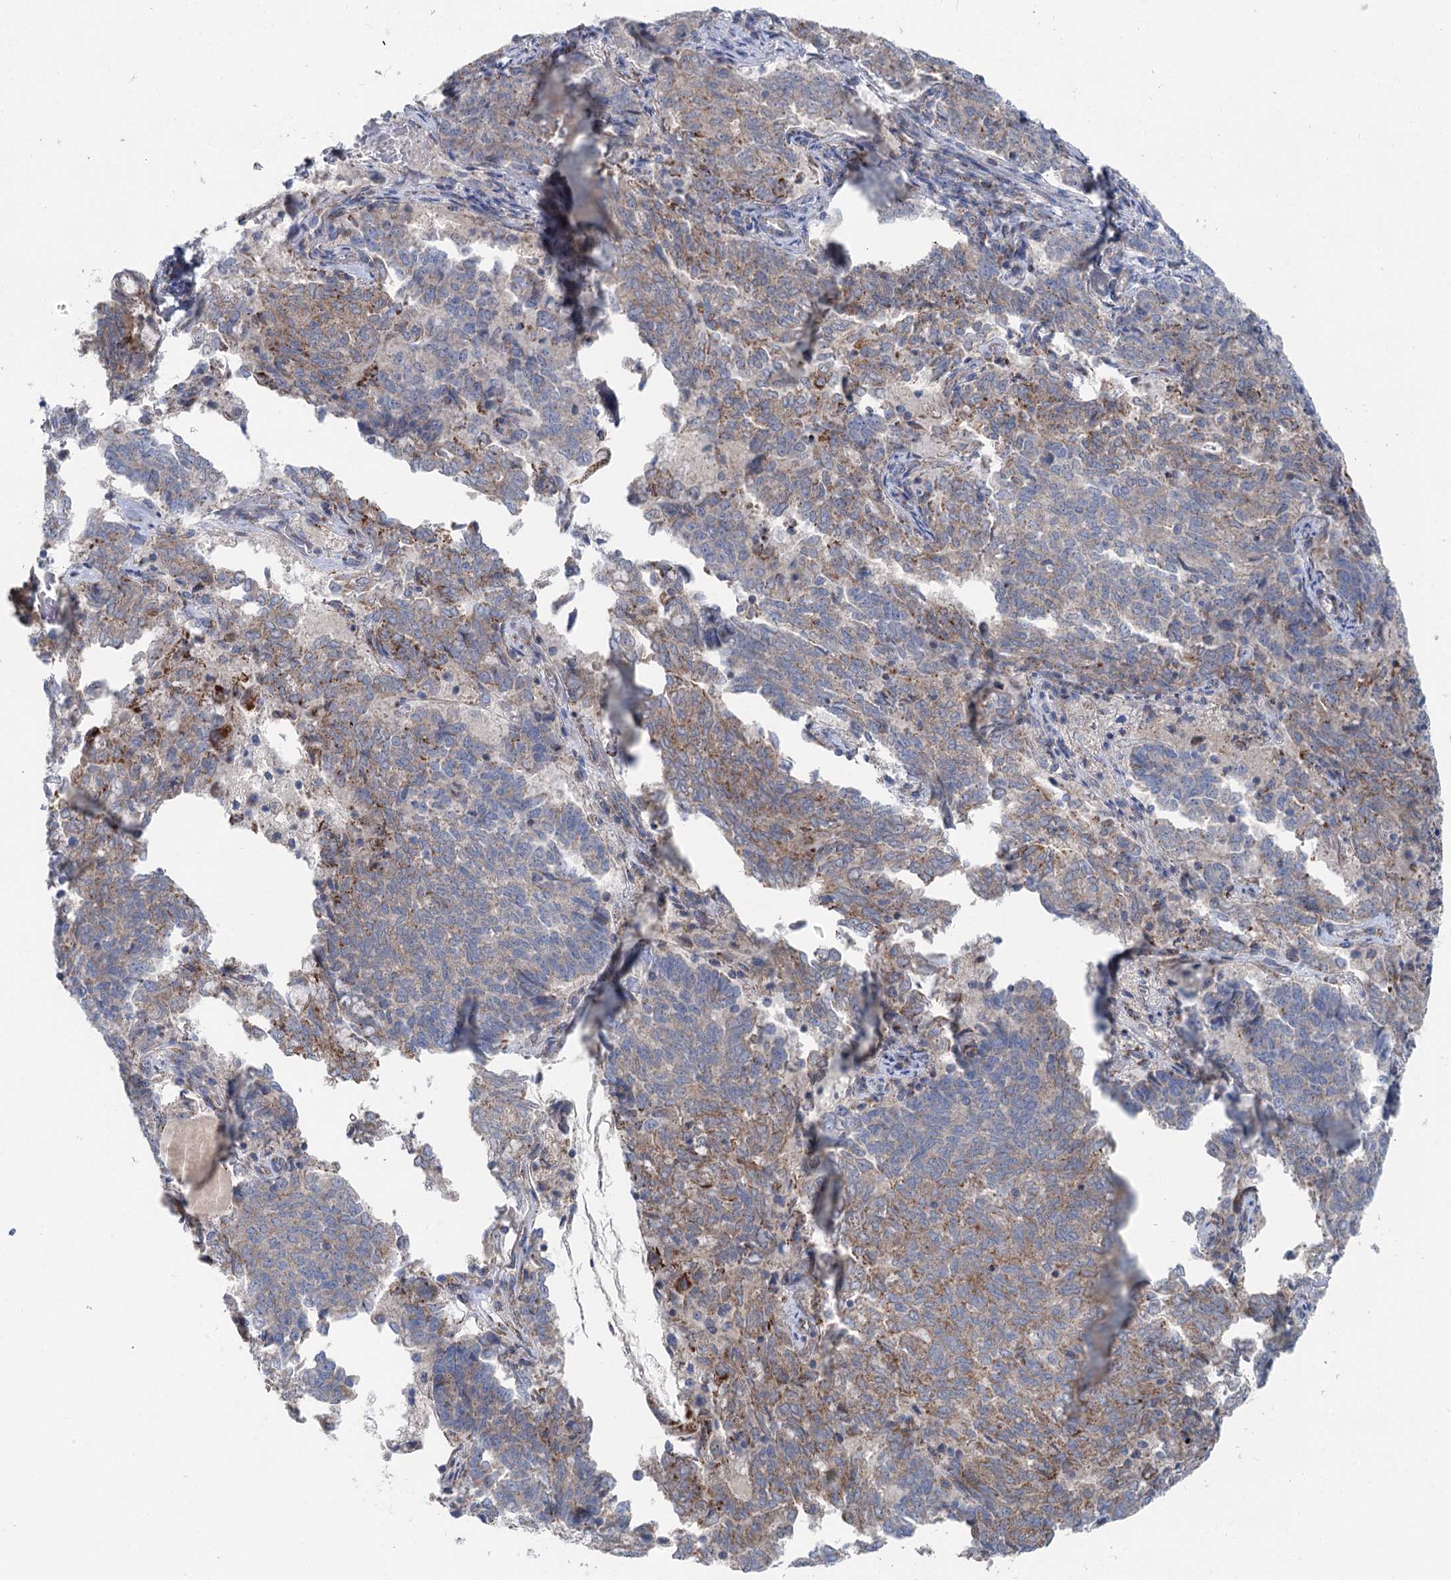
{"staining": {"intensity": "weak", "quantity": "25%-75%", "location": "cytoplasmic/membranous"}, "tissue": "endometrial cancer", "cell_type": "Tumor cells", "image_type": "cancer", "snomed": [{"axis": "morphology", "description": "Adenocarcinoma, NOS"}, {"axis": "topography", "description": "Endometrium"}], "caption": "Weak cytoplasmic/membranous positivity is present in approximately 25%-75% of tumor cells in endometrial cancer. Nuclei are stained in blue.", "gene": "MARK2", "patient": {"sex": "female", "age": 80}}